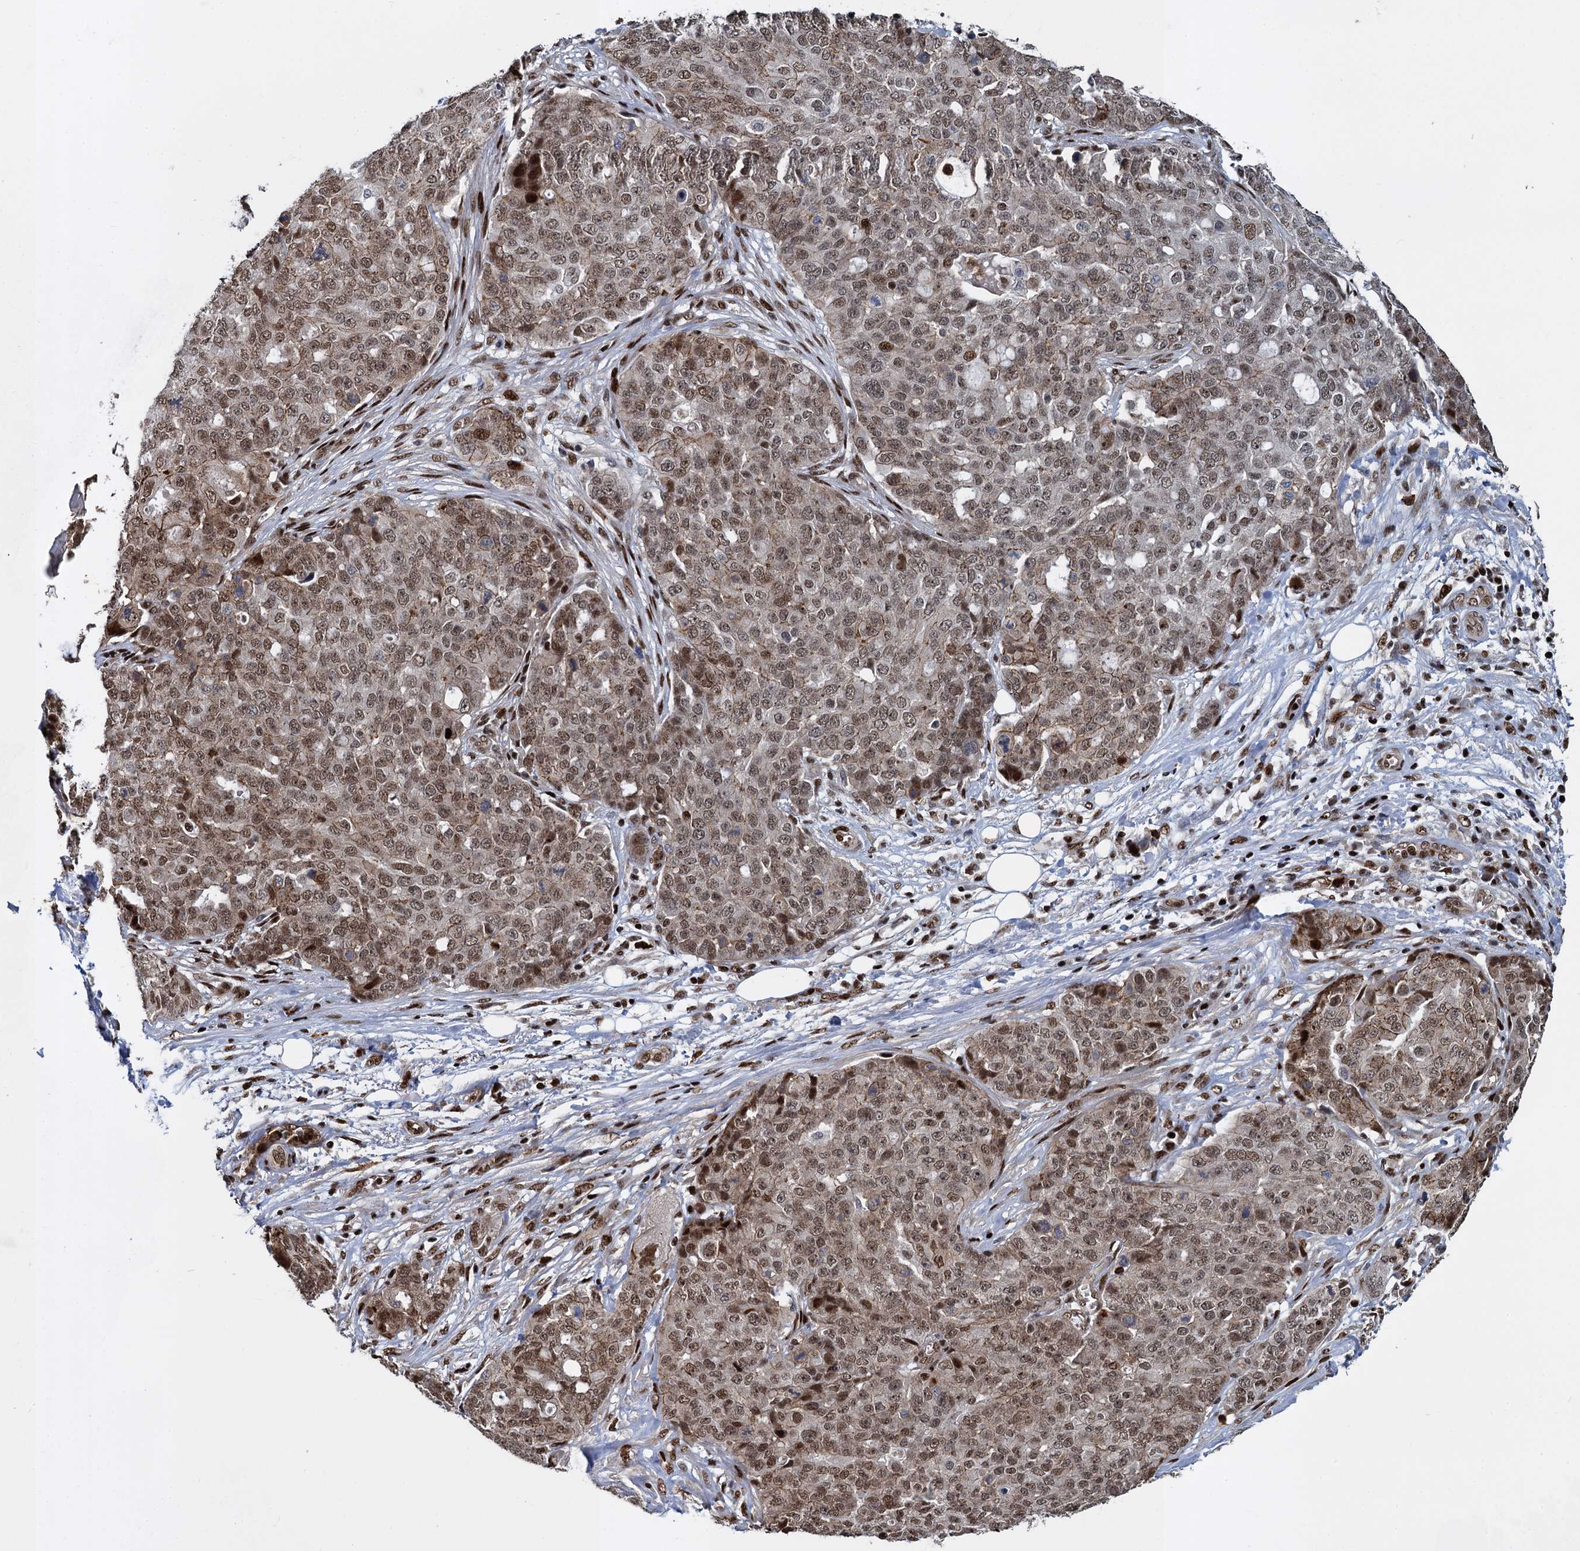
{"staining": {"intensity": "moderate", "quantity": ">75%", "location": "nuclear"}, "tissue": "ovarian cancer", "cell_type": "Tumor cells", "image_type": "cancer", "snomed": [{"axis": "morphology", "description": "Cystadenocarcinoma, serous, NOS"}, {"axis": "topography", "description": "Soft tissue"}, {"axis": "topography", "description": "Ovary"}], "caption": "This is an image of IHC staining of ovarian serous cystadenocarcinoma, which shows moderate expression in the nuclear of tumor cells.", "gene": "ANKRD49", "patient": {"sex": "female", "age": 57}}